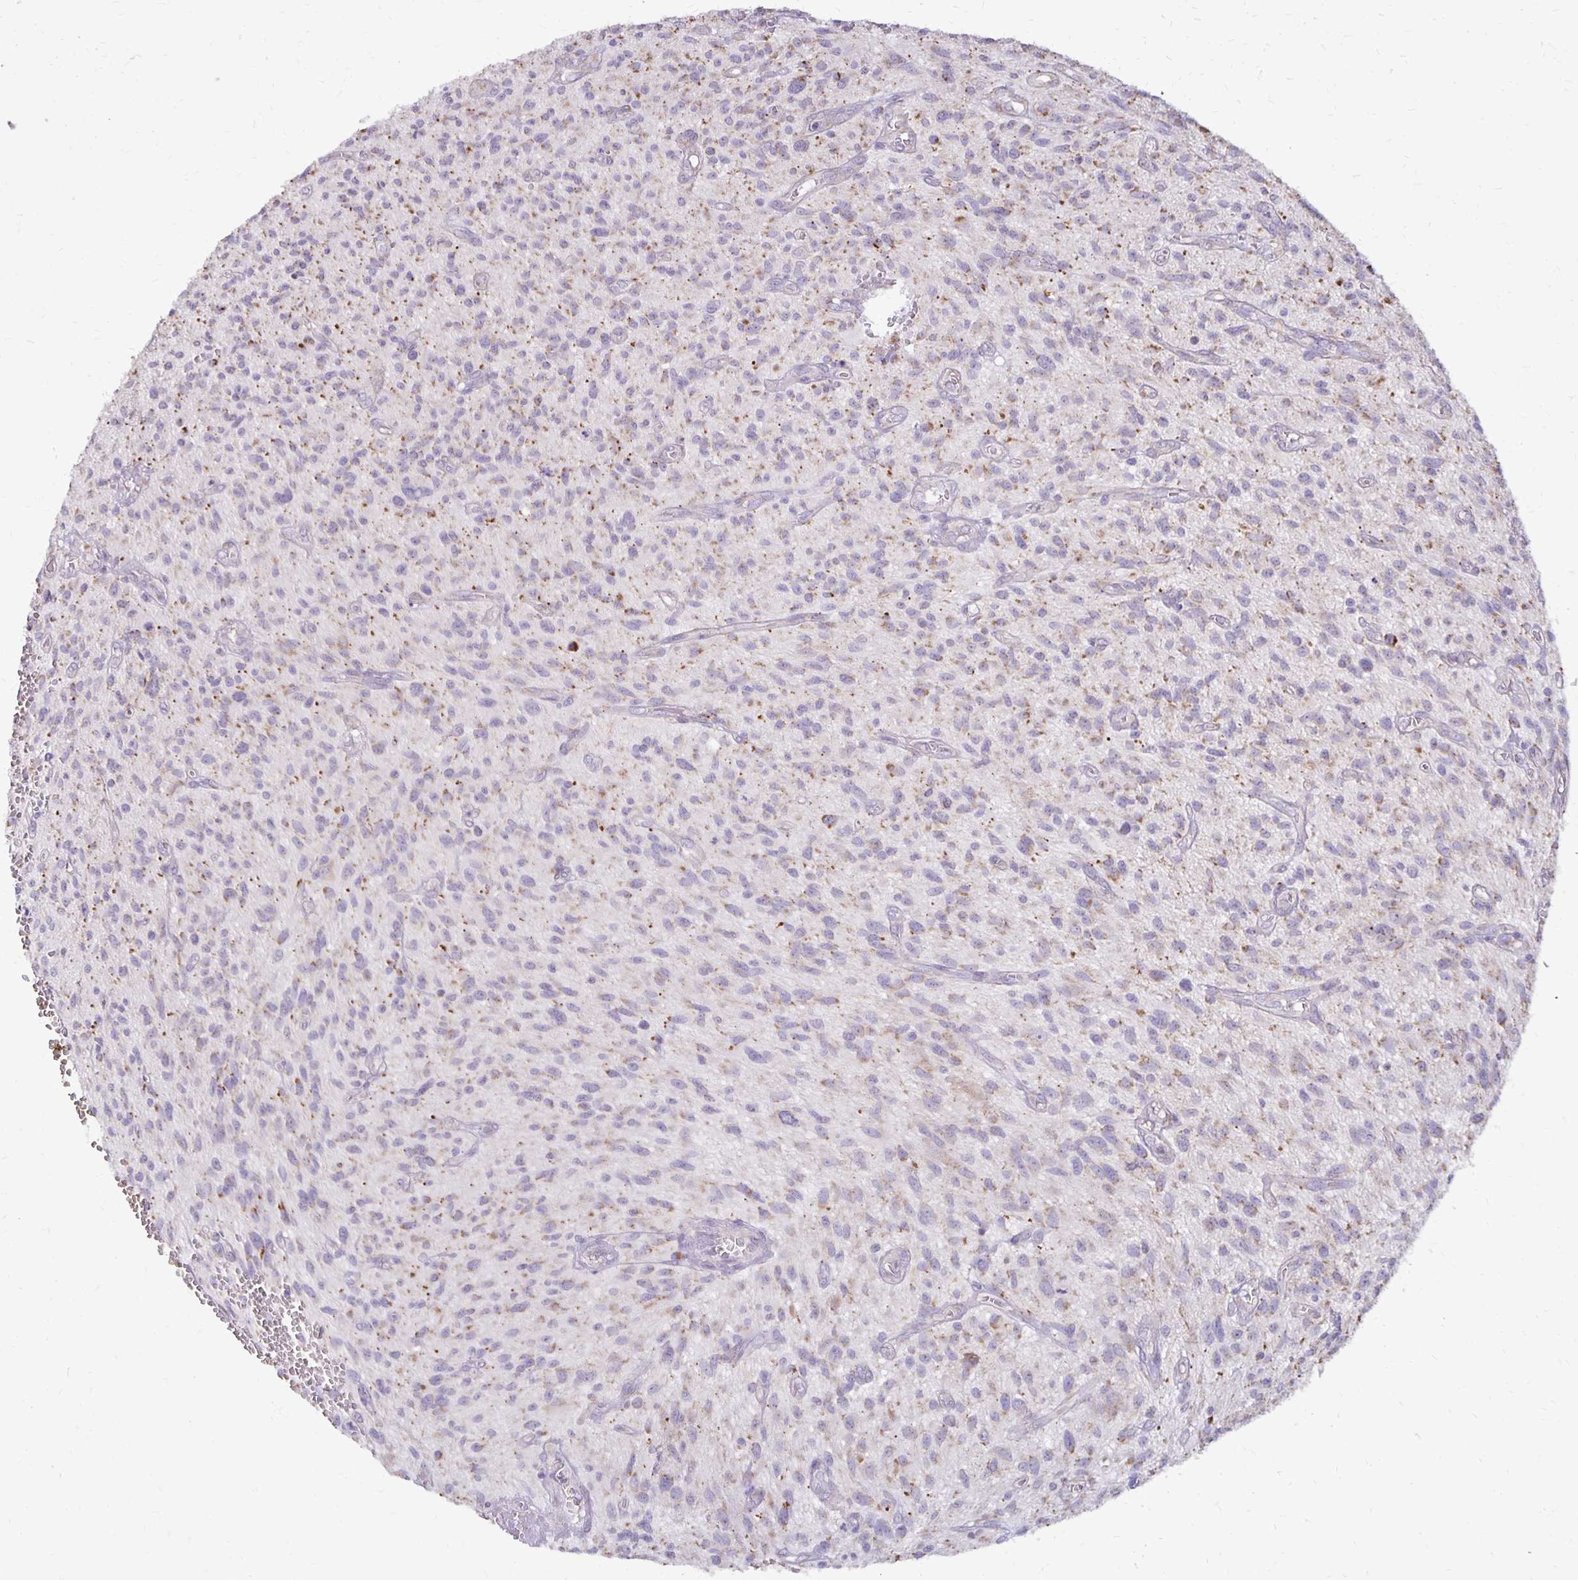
{"staining": {"intensity": "moderate", "quantity": "25%-75%", "location": "cytoplasmic/membranous"}, "tissue": "glioma", "cell_type": "Tumor cells", "image_type": "cancer", "snomed": [{"axis": "morphology", "description": "Glioma, malignant, High grade"}, {"axis": "topography", "description": "Brain"}], "caption": "Immunohistochemistry of malignant glioma (high-grade) exhibits medium levels of moderate cytoplasmic/membranous positivity in about 25%-75% of tumor cells.", "gene": "IER3", "patient": {"sex": "male", "age": 75}}